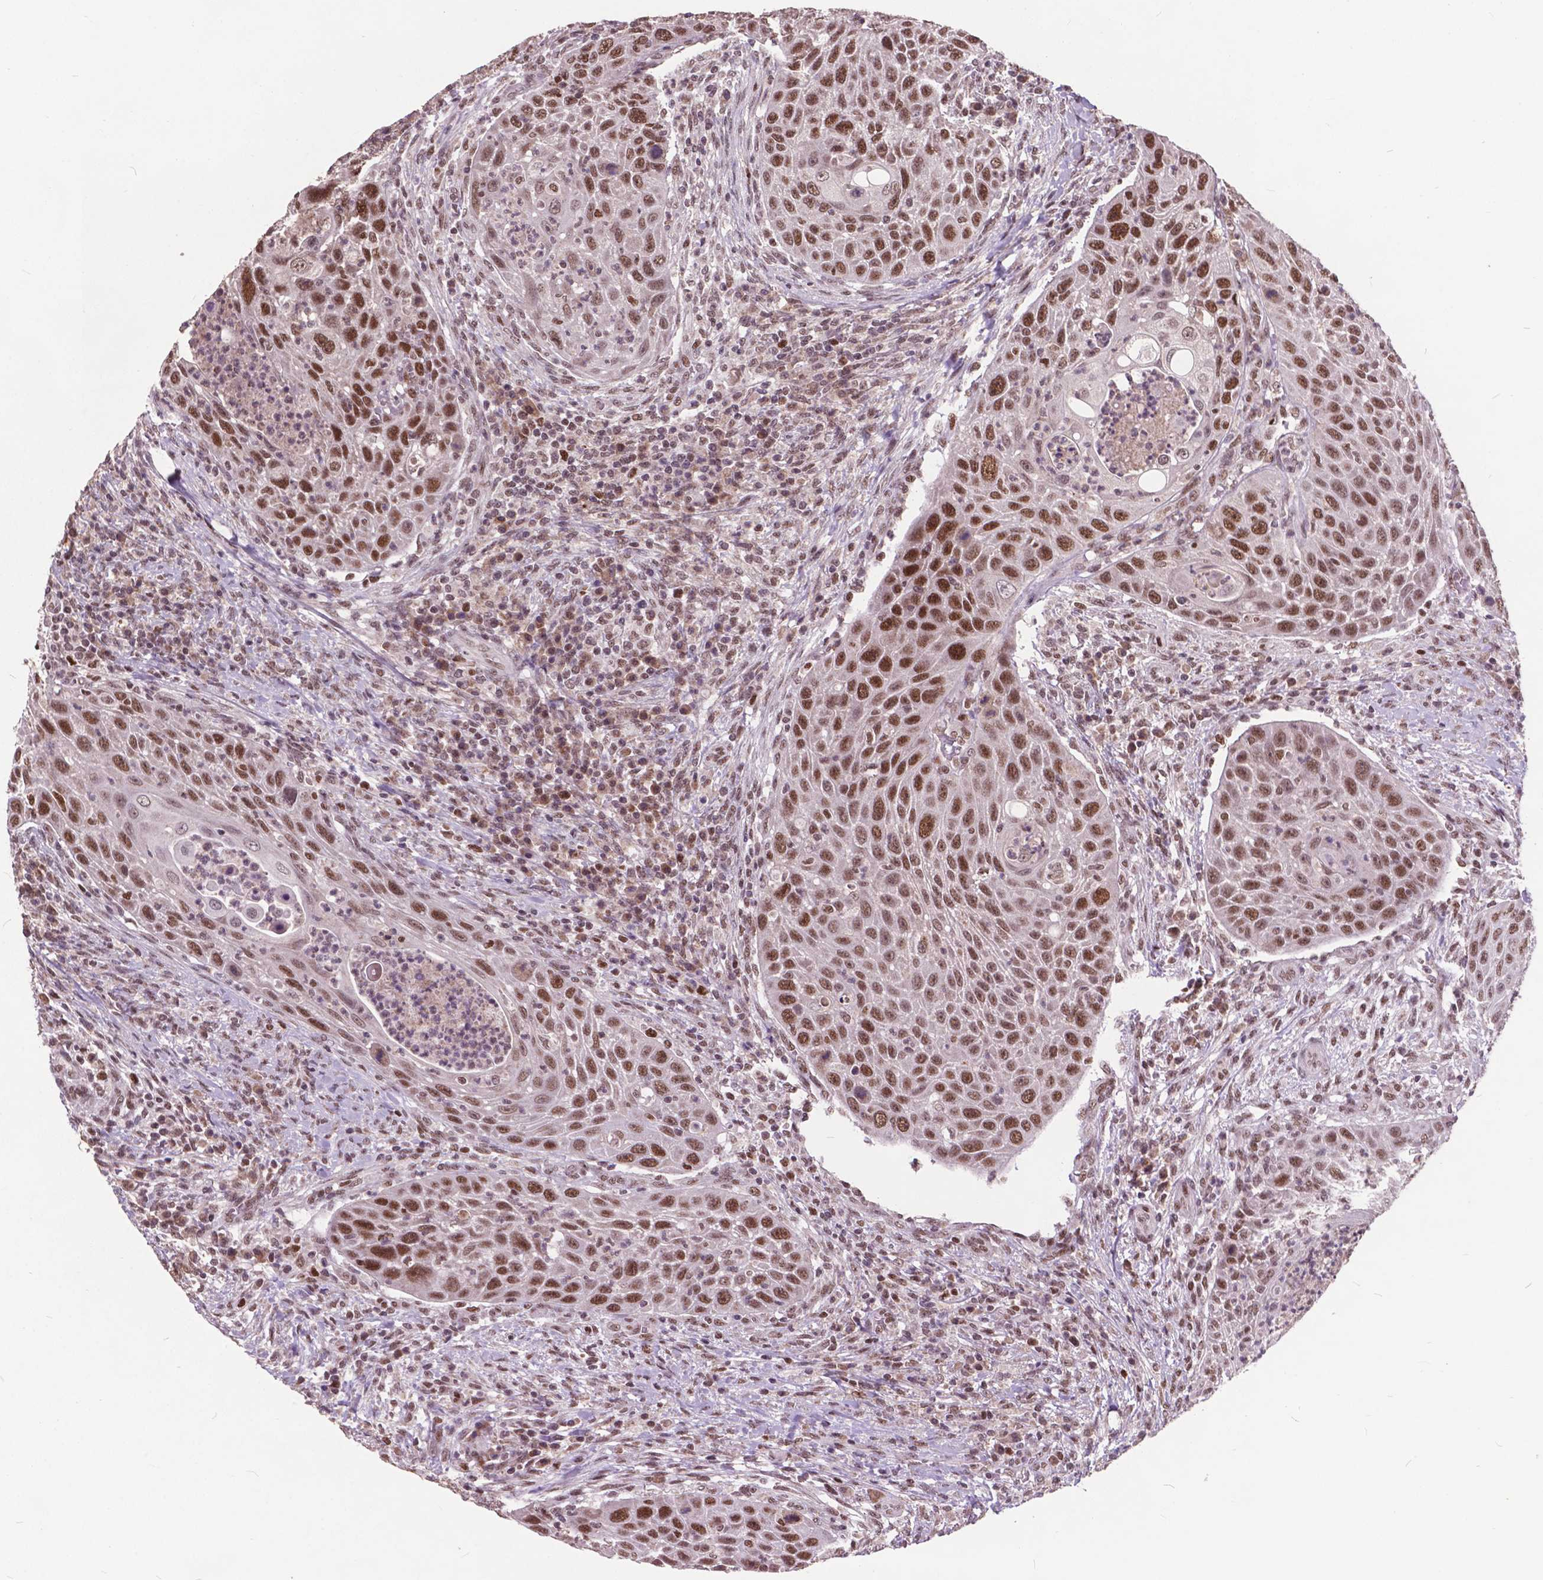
{"staining": {"intensity": "strong", "quantity": ">75%", "location": "nuclear"}, "tissue": "head and neck cancer", "cell_type": "Tumor cells", "image_type": "cancer", "snomed": [{"axis": "morphology", "description": "Squamous cell carcinoma, NOS"}, {"axis": "topography", "description": "Head-Neck"}], "caption": "Approximately >75% of tumor cells in human head and neck cancer exhibit strong nuclear protein staining as visualized by brown immunohistochemical staining.", "gene": "MSH2", "patient": {"sex": "male", "age": 69}}